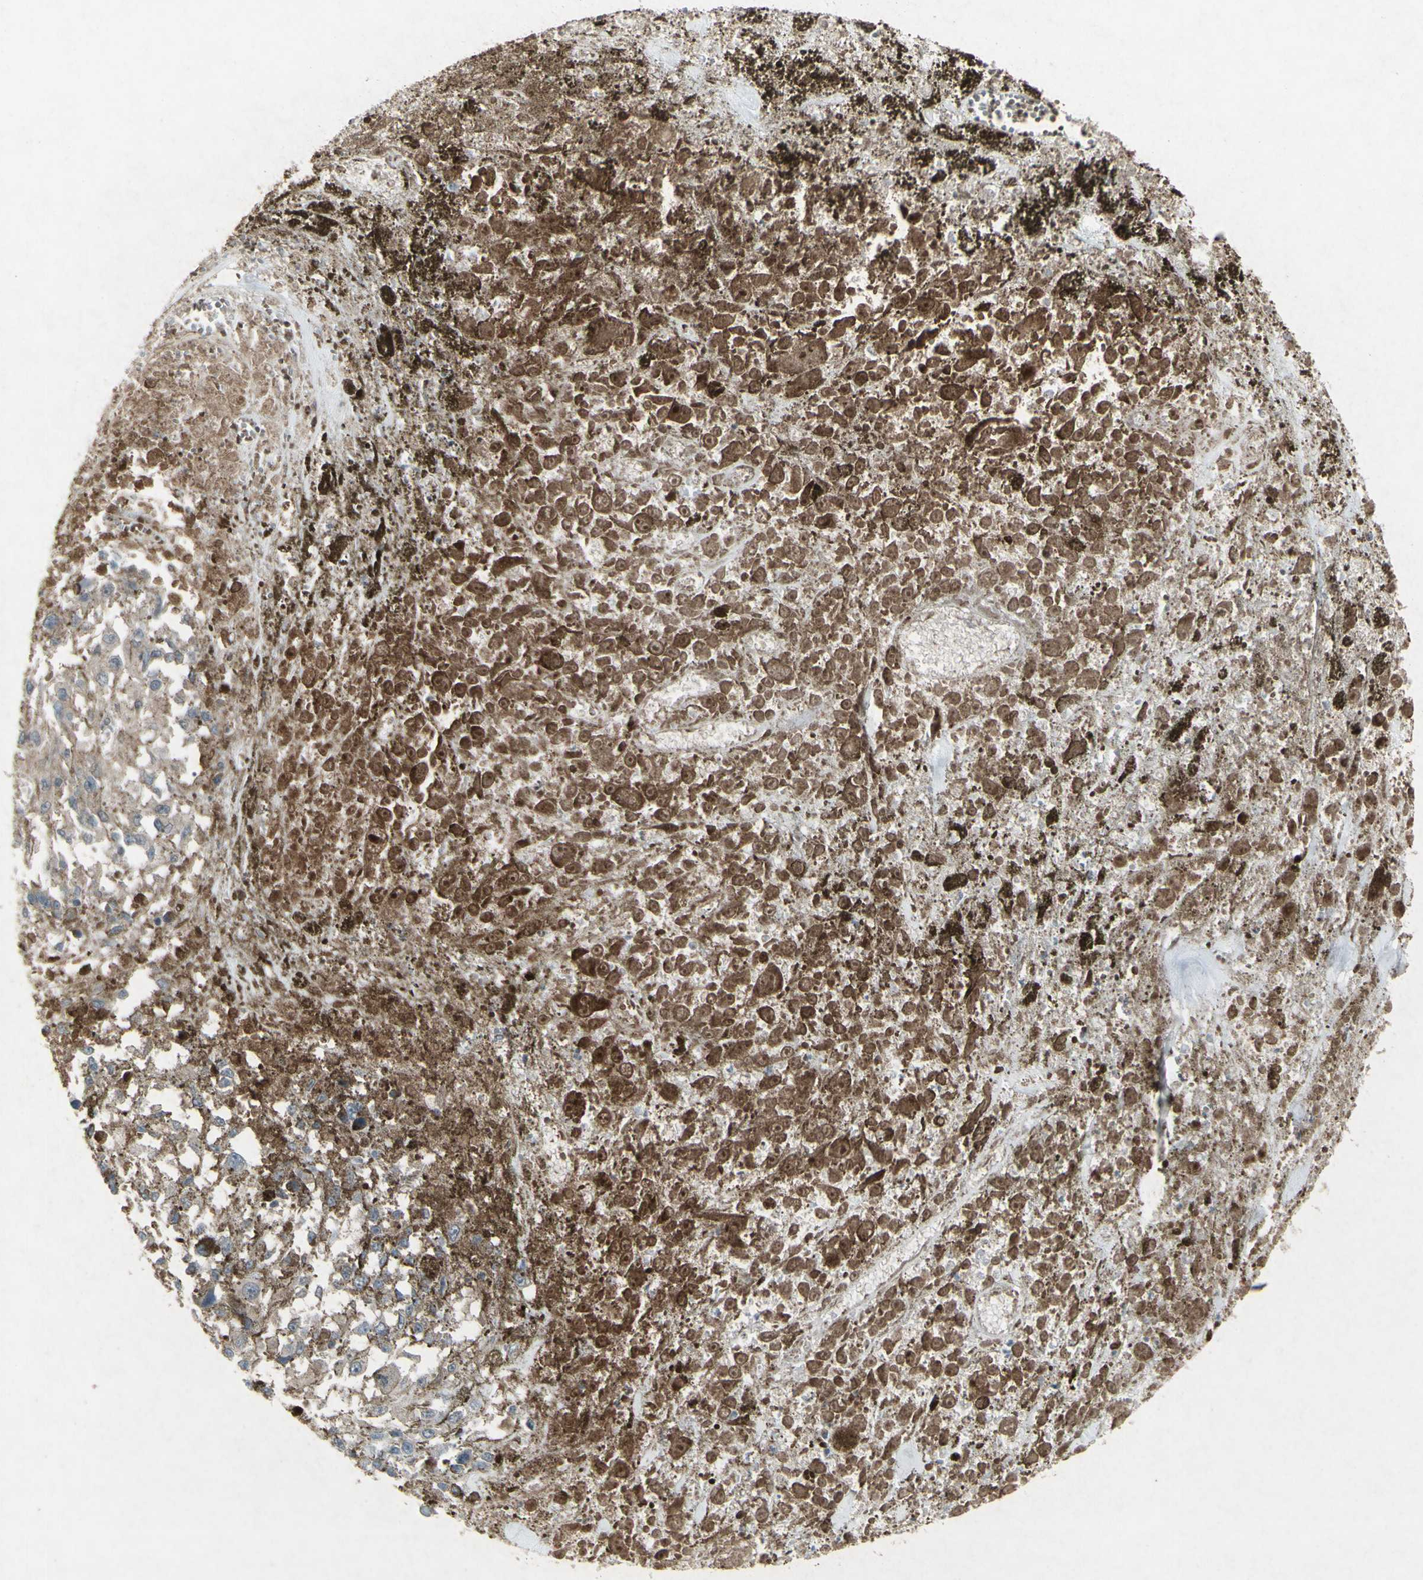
{"staining": {"intensity": "weak", "quantity": ">75%", "location": "cytoplasmic/membranous"}, "tissue": "melanoma", "cell_type": "Tumor cells", "image_type": "cancer", "snomed": [{"axis": "morphology", "description": "Malignant melanoma, Metastatic site"}, {"axis": "topography", "description": "Lymph node"}], "caption": "High-power microscopy captured an immunohistochemistry image of malignant melanoma (metastatic site), revealing weak cytoplasmic/membranous positivity in approximately >75% of tumor cells.", "gene": "SHC1", "patient": {"sex": "male", "age": 59}}